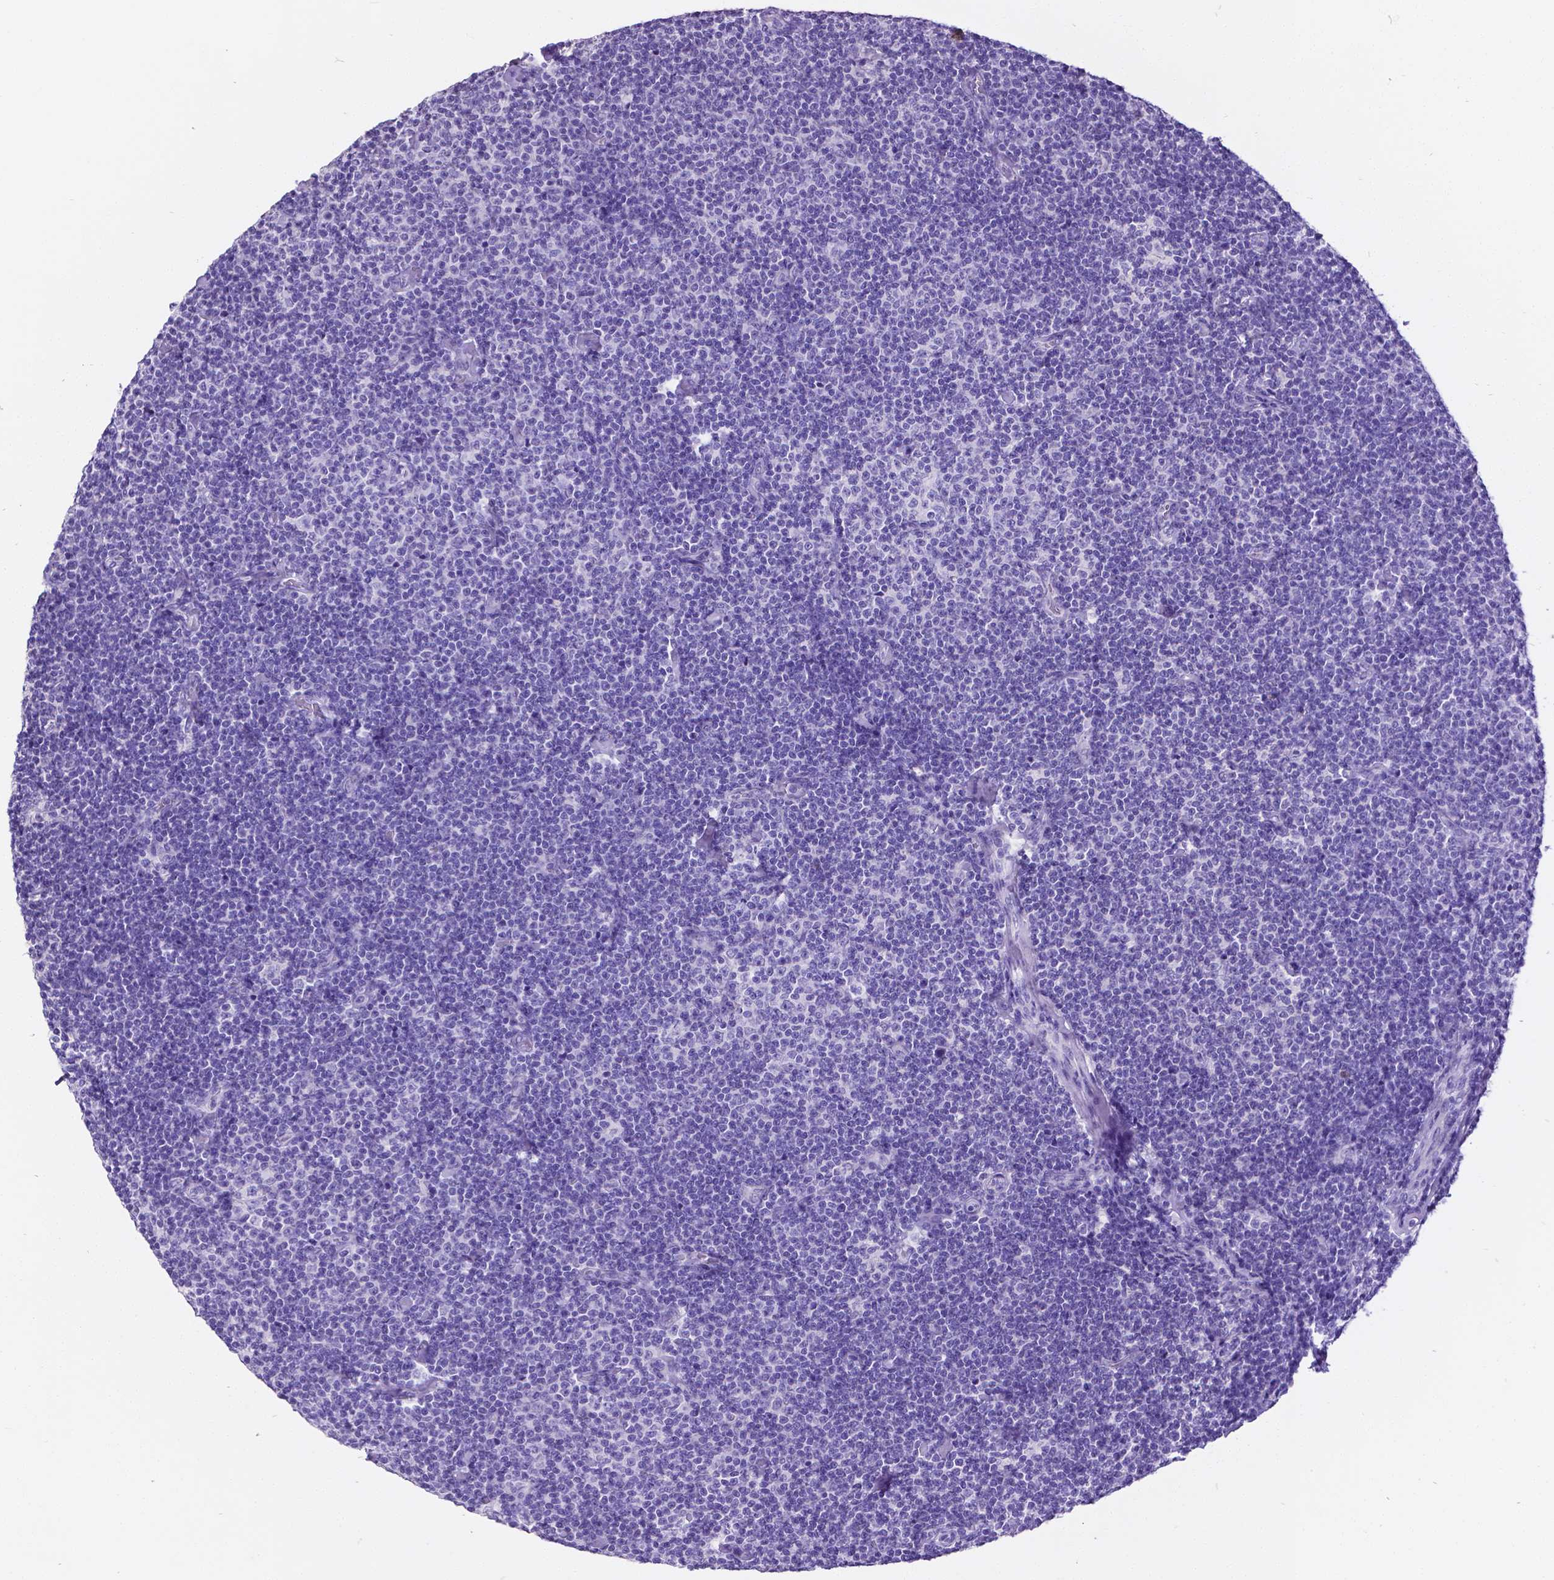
{"staining": {"intensity": "negative", "quantity": "none", "location": "none"}, "tissue": "lymphoma", "cell_type": "Tumor cells", "image_type": "cancer", "snomed": [{"axis": "morphology", "description": "Malignant lymphoma, non-Hodgkin's type, Low grade"}, {"axis": "topography", "description": "Lymph node"}], "caption": "IHC photomicrograph of lymphoma stained for a protein (brown), which shows no expression in tumor cells.", "gene": "SATB2", "patient": {"sex": "male", "age": 81}}